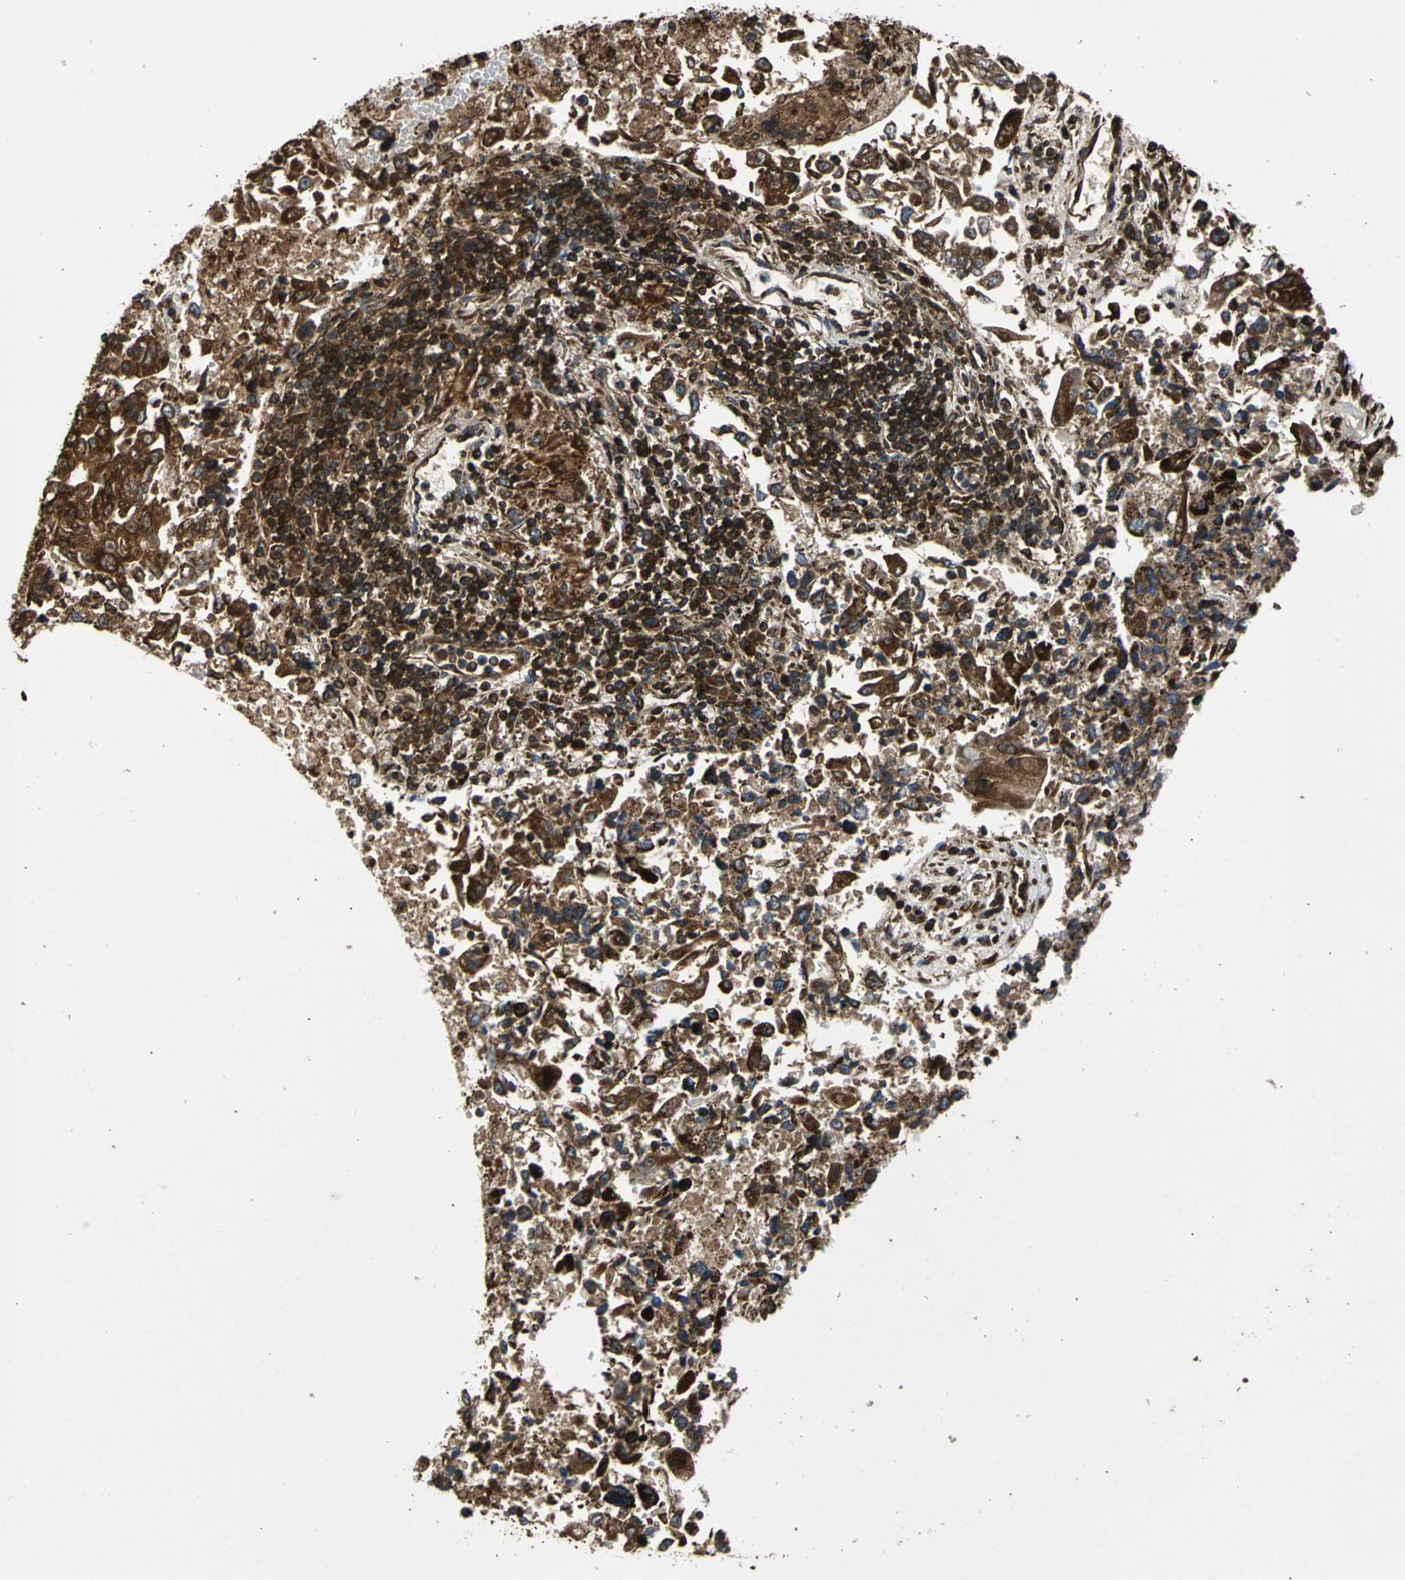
{"staining": {"intensity": "strong", "quantity": ">75%", "location": "cytoplasmic/membranous"}, "tissue": "lung cancer", "cell_type": "Tumor cells", "image_type": "cancer", "snomed": [{"axis": "morphology", "description": "Adenocarcinoma, NOS"}, {"axis": "topography", "description": "Lung"}], "caption": "A brown stain highlights strong cytoplasmic/membranous positivity of a protein in lung adenocarcinoma tumor cells. Nuclei are stained in blue.", "gene": "ECH1", "patient": {"sex": "male", "age": 84}}